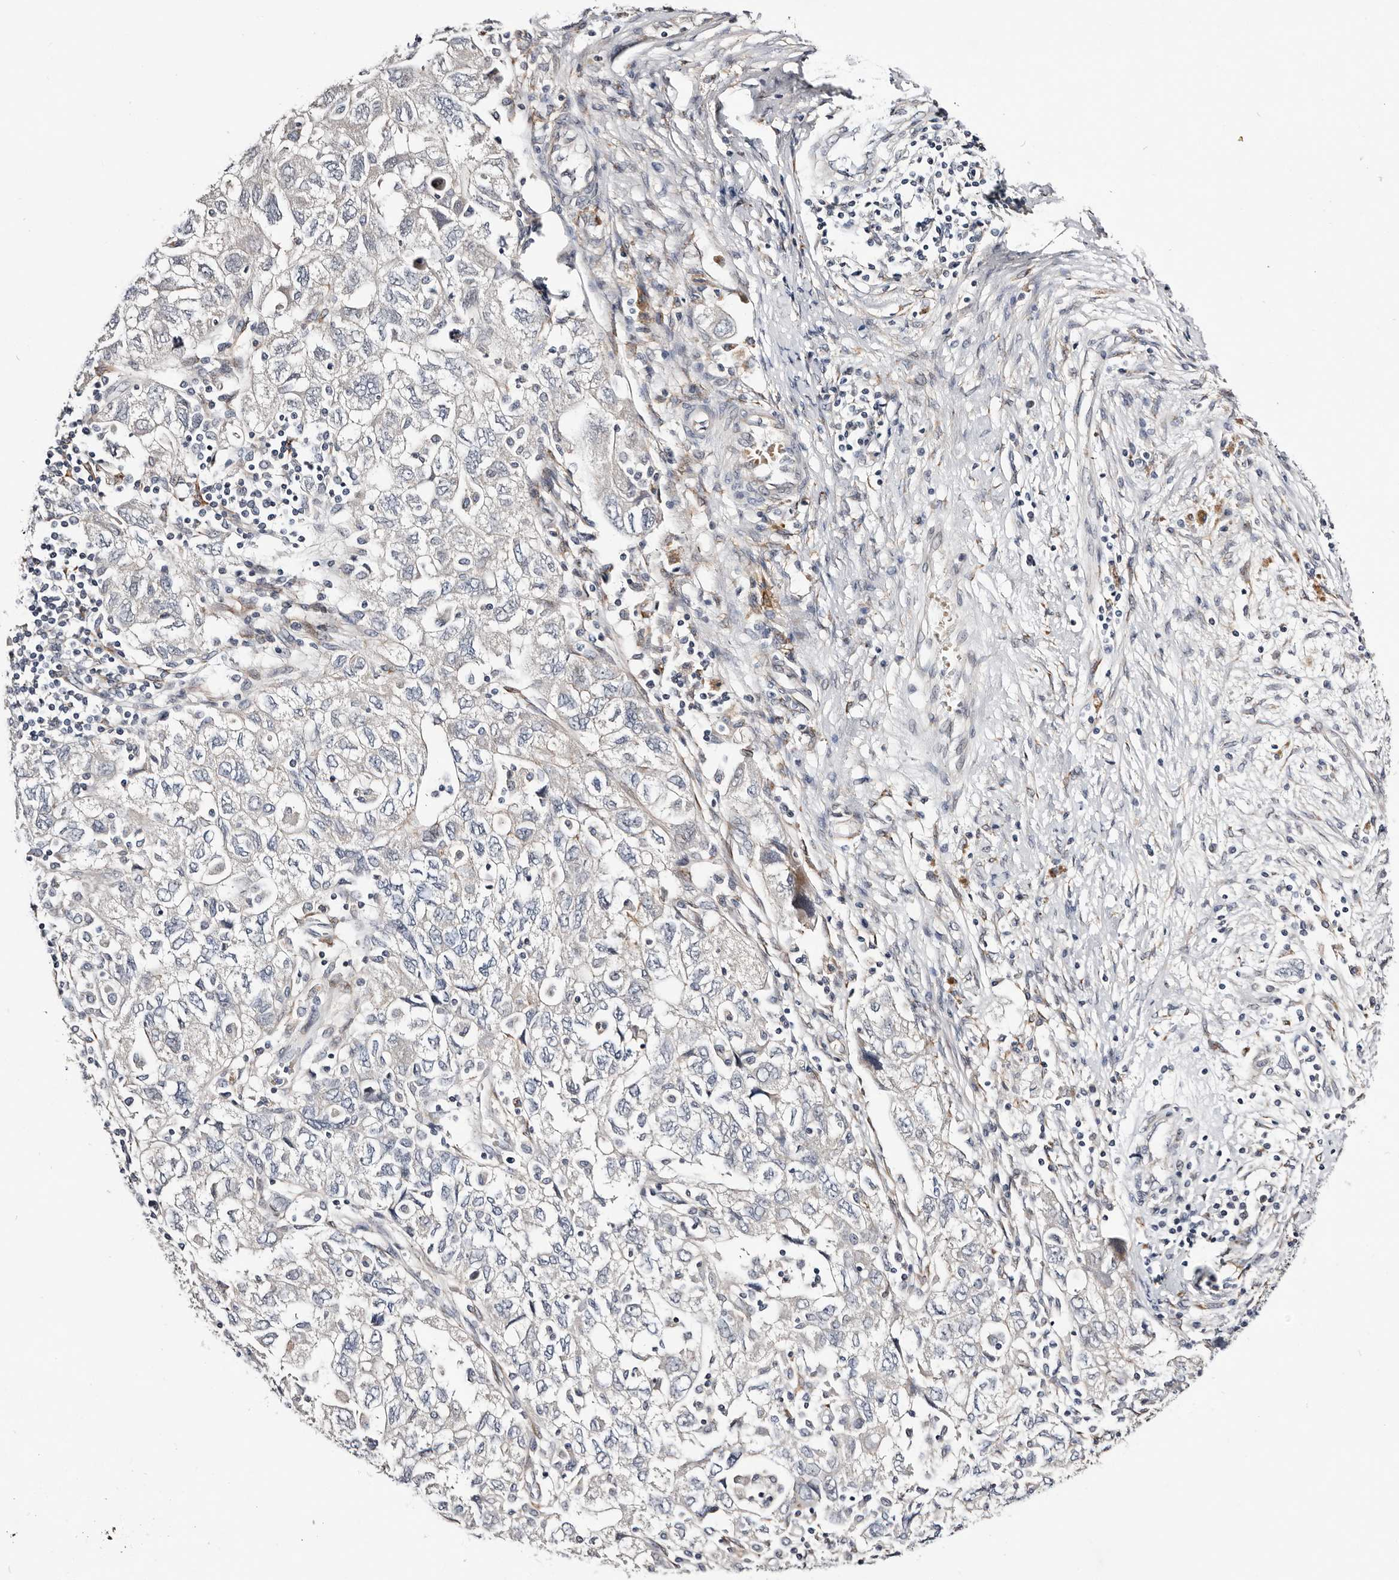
{"staining": {"intensity": "negative", "quantity": "none", "location": "none"}, "tissue": "ovarian cancer", "cell_type": "Tumor cells", "image_type": "cancer", "snomed": [{"axis": "morphology", "description": "Carcinoma, NOS"}, {"axis": "morphology", "description": "Cystadenocarcinoma, serous, NOS"}, {"axis": "topography", "description": "Ovary"}], "caption": "This image is of ovarian serous cystadenocarcinoma stained with immunohistochemistry (IHC) to label a protein in brown with the nuclei are counter-stained blue. There is no expression in tumor cells.", "gene": "USH1C", "patient": {"sex": "female", "age": 69}}